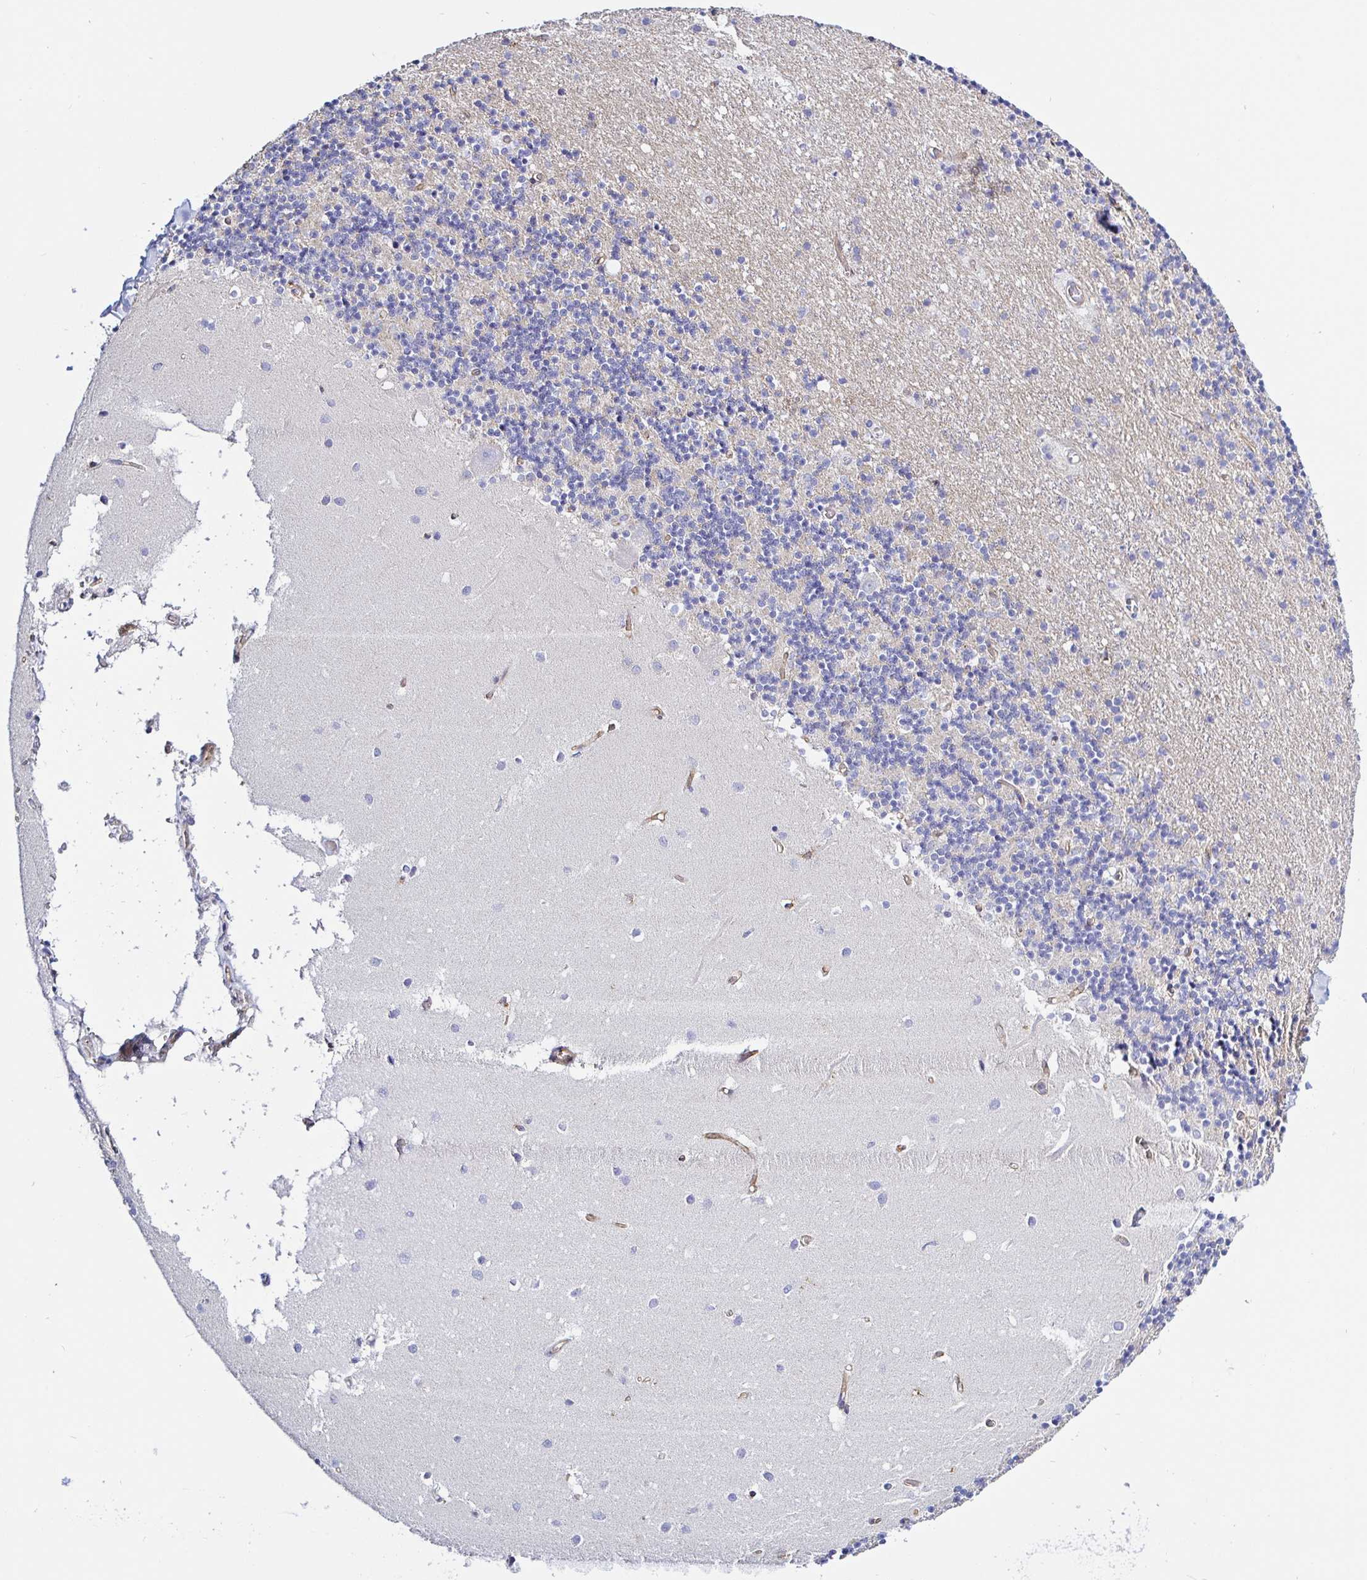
{"staining": {"intensity": "negative", "quantity": "none", "location": "none"}, "tissue": "cerebellum", "cell_type": "Cells in granular layer", "image_type": "normal", "snomed": [{"axis": "morphology", "description": "Normal tissue, NOS"}, {"axis": "topography", "description": "Cerebellum"}], "caption": "Immunohistochemical staining of normal cerebellum shows no significant staining in cells in granular layer. (DAB (3,3'-diaminobenzidine) immunohistochemistry (IHC) with hematoxylin counter stain).", "gene": "ARL4D", "patient": {"sex": "male", "age": 54}}